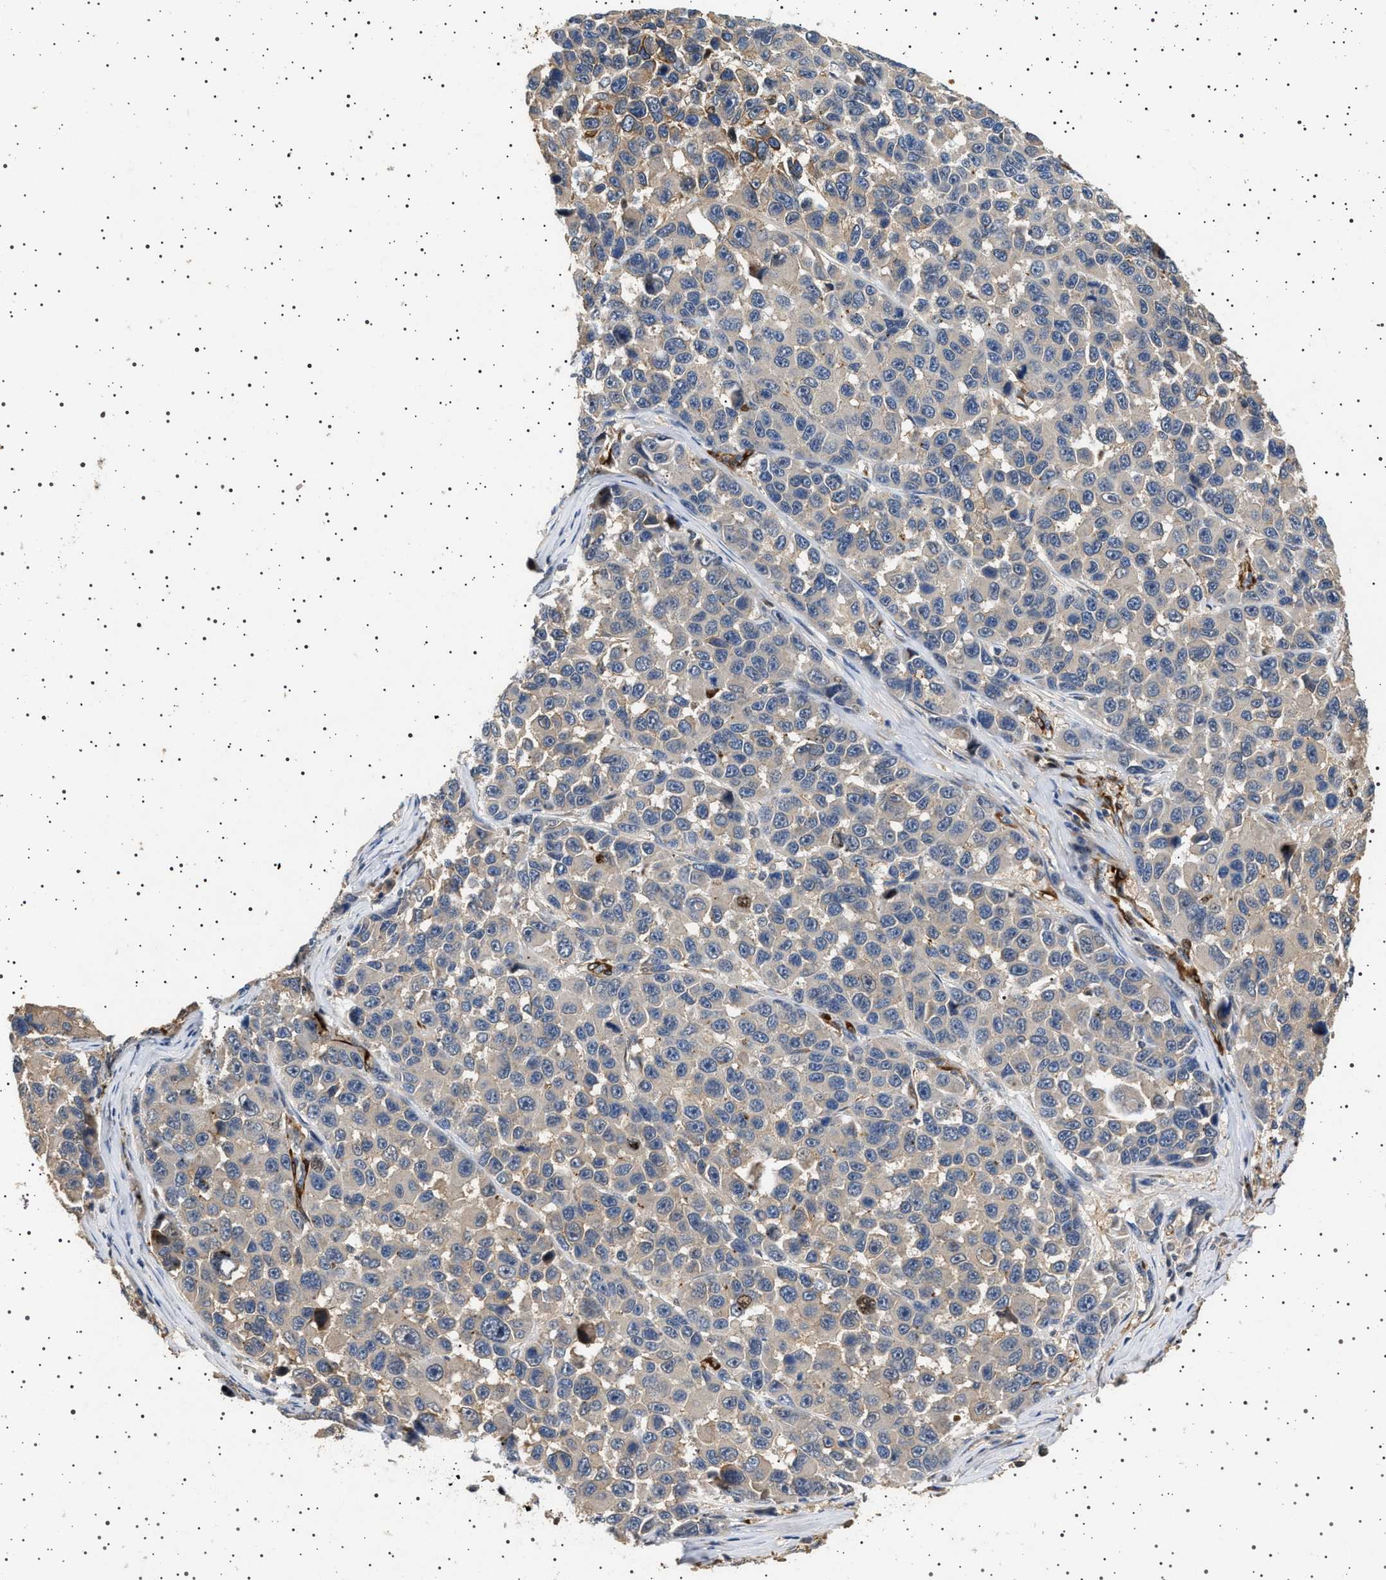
{"staining": {"intensity": "negative", "quantity": "none", "location": "none"}, "tissue": "melanoma", "cell_type": "Tumor cells", "image_type": "cancer", "snomed": [{"axis": "morphology", "description": "Malignant melanoma, NOS"}, {"axis": "topography", "description": "Skin"}], "caption": "Immunohistochemistry (IHC) photomicrograph of human melanoma stained for a protein (brown), which reveals no staining in tumor cells.", "gene": "GUCY1B1", "patient": {"sex": "male", "age": 53}}